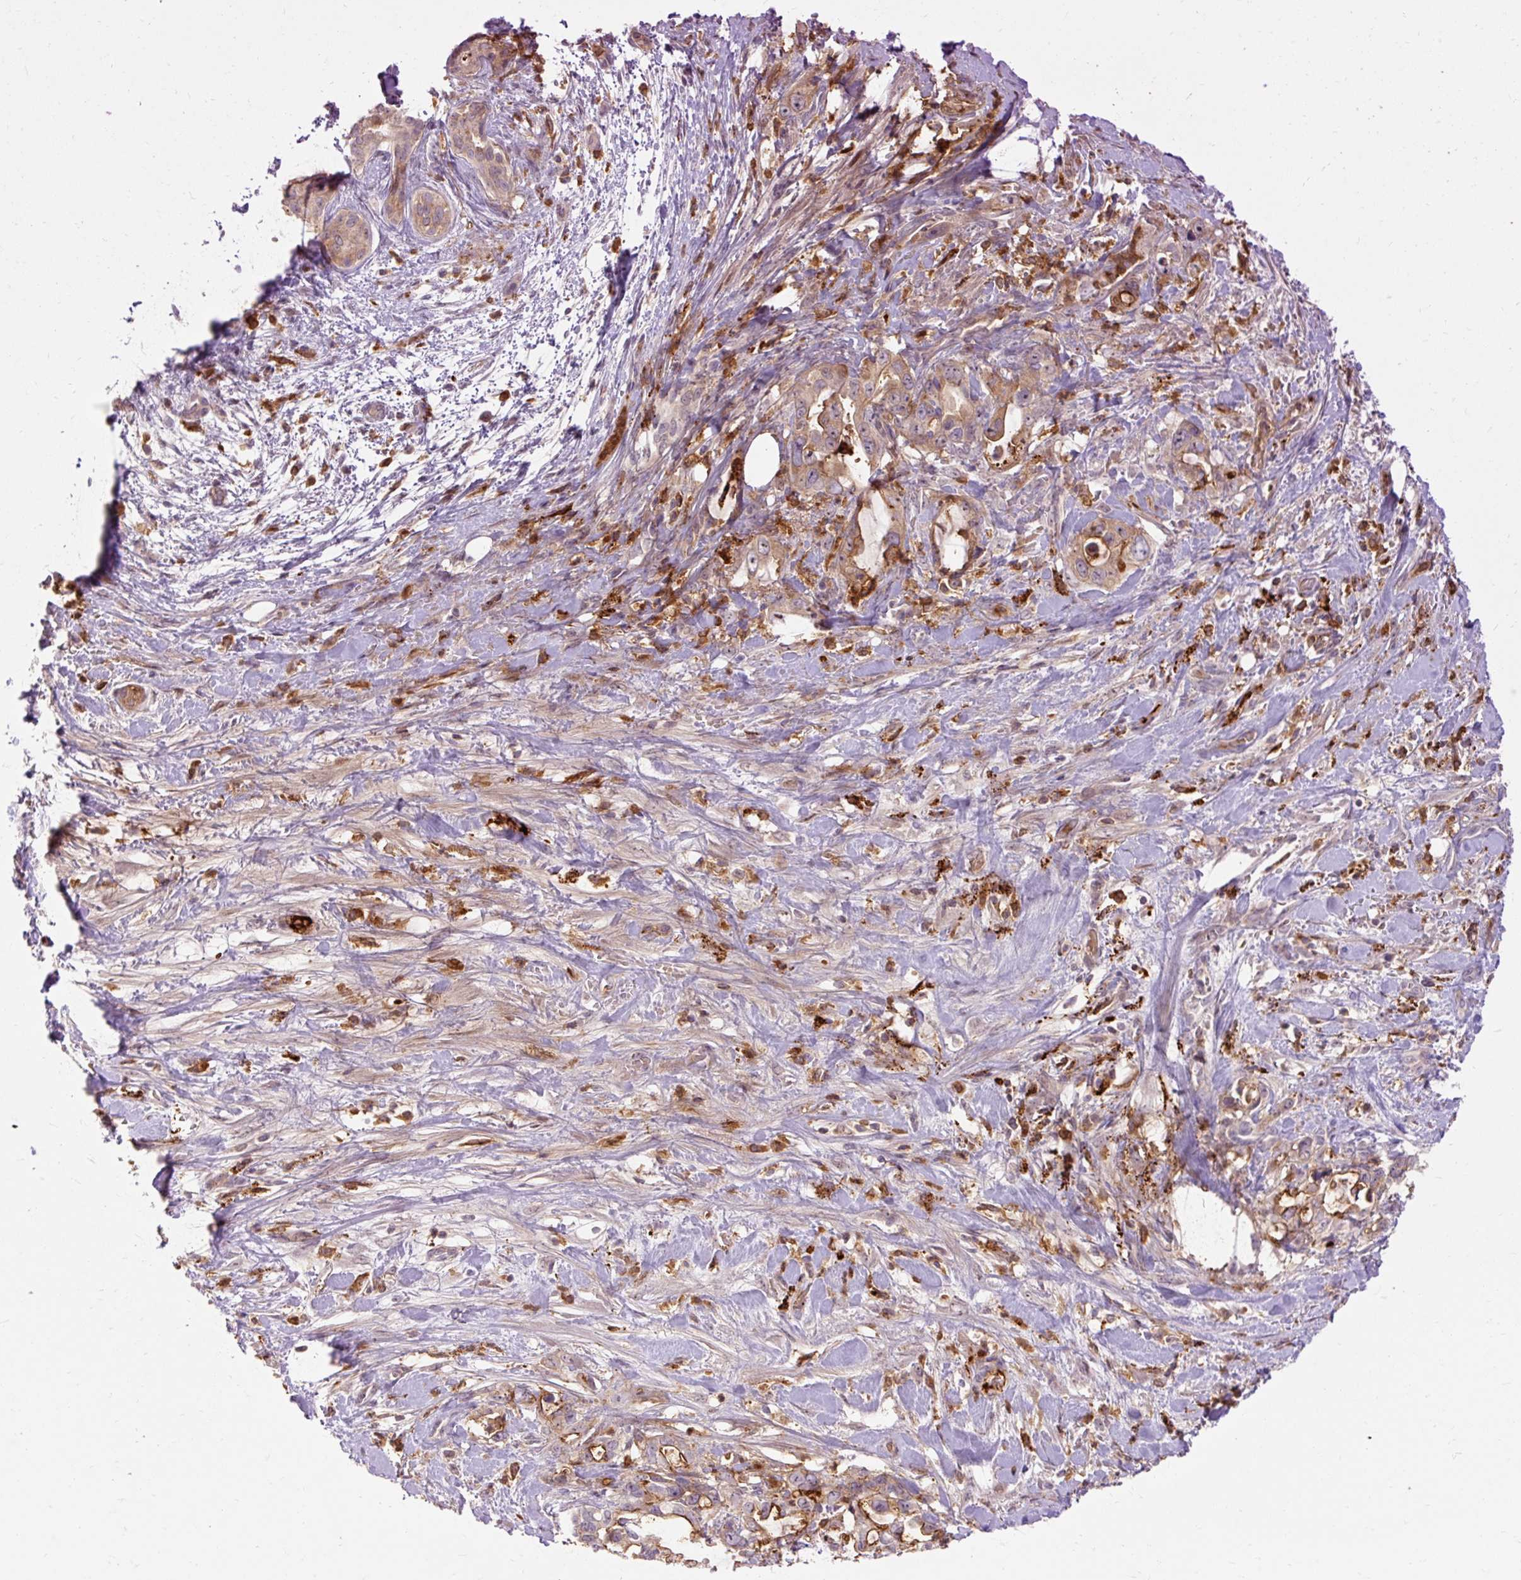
{"staining": {"intensity": "moderate", "quantity": "<25%", "location": "cytoplasmic/membranous"}, "tissue": "pancreatic cancer", "cell_type": "Tumor cells", "image_type": "cancer", "snomed": [{"axis": "morphology", "description": "Adenocarcinoma, NOS"}, {"axis": "topography", "description": "Pancreas"}], "caption": "Moderate cytoplasmic/membranous expression is present in about <25% of tumor cells in pancreatic adenocarcinoma.", "gene": "CEBPZ", "patient": {"sex": "female", "age": 61}}